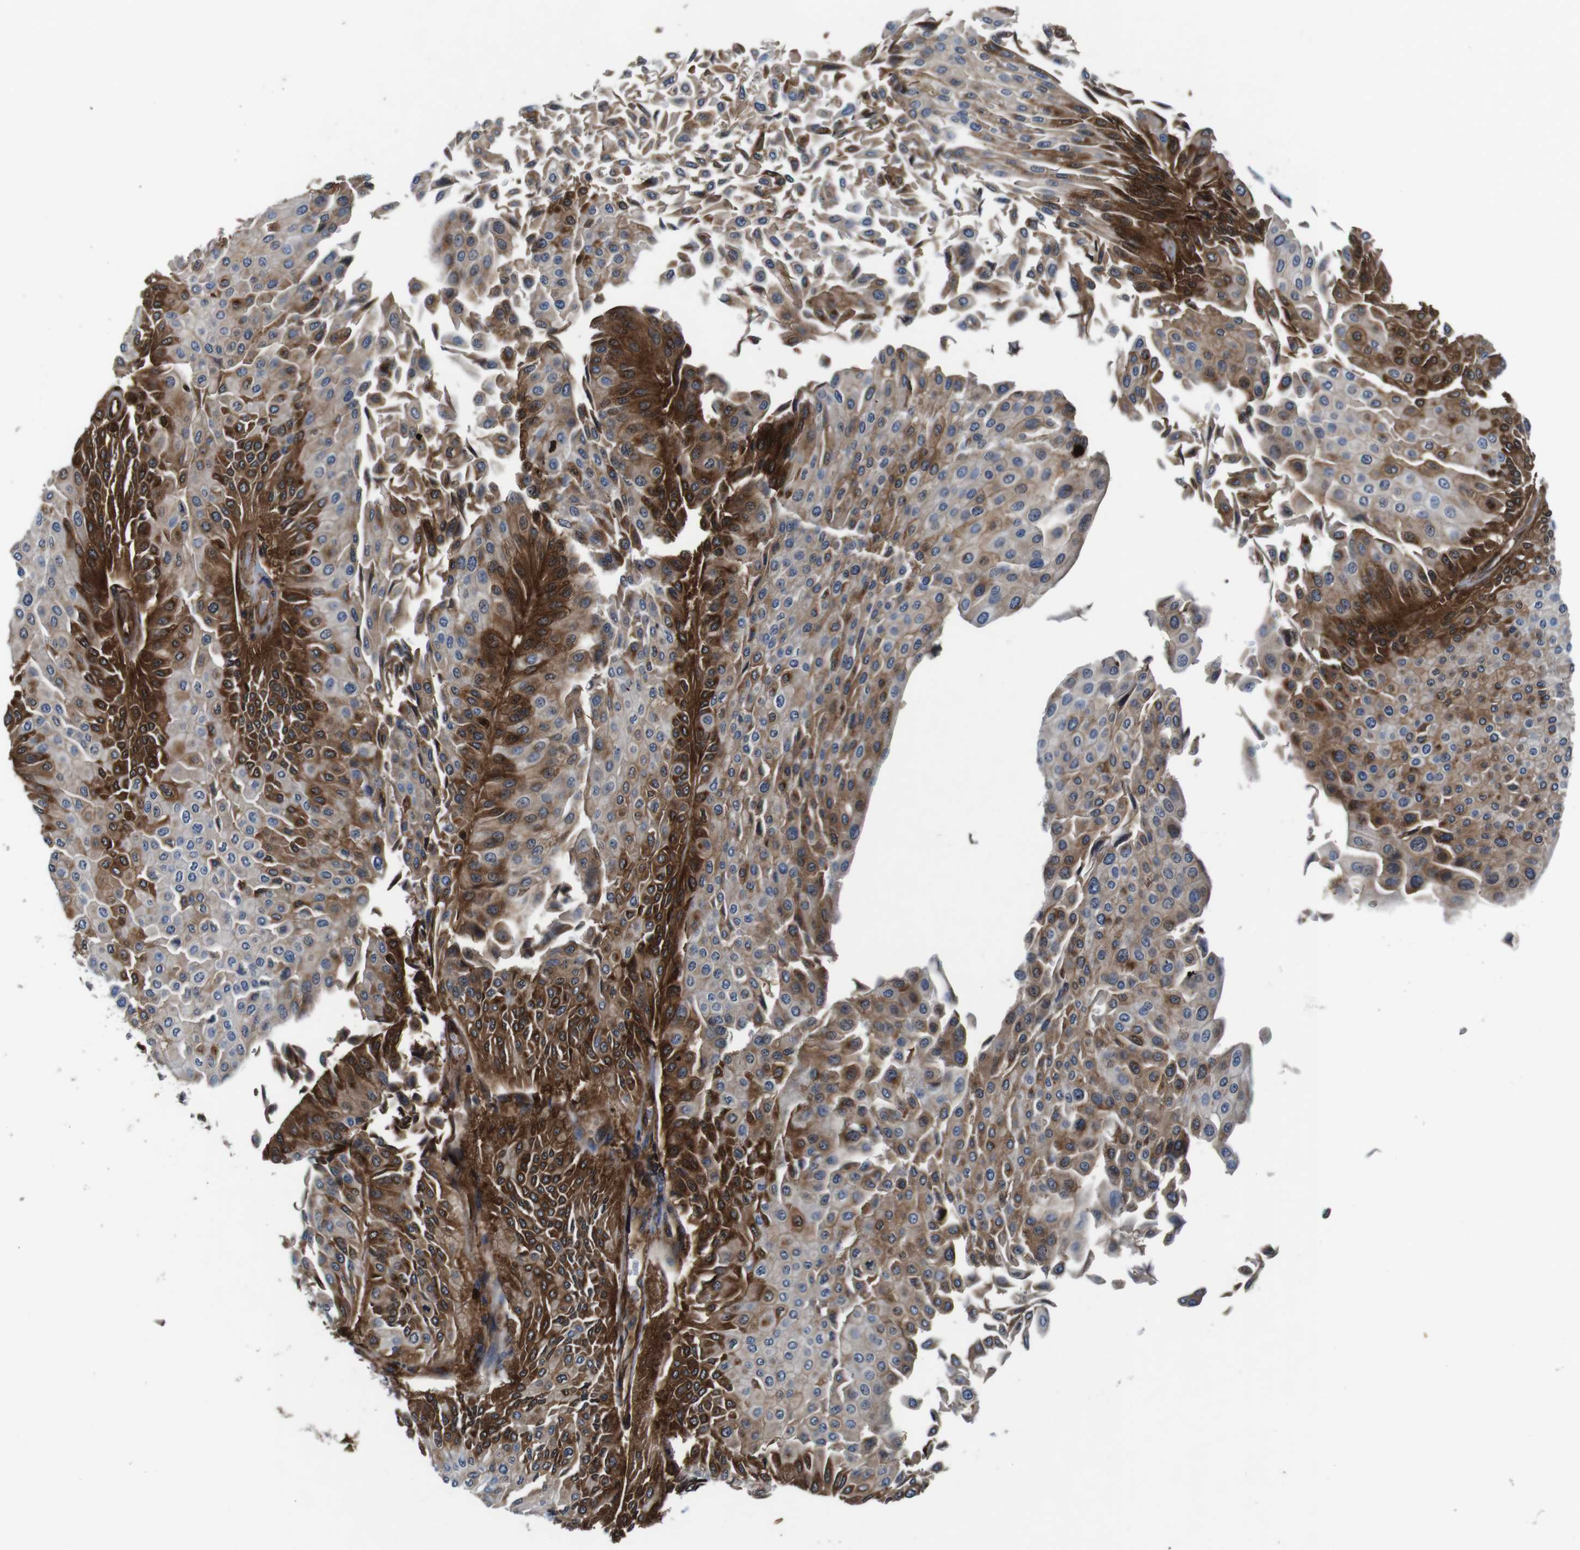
{"staining": {"intensity": "strong", "quantity": "25%-75%", "location": "cytoplasmic/membranous,nuclear"}, "tissue": "urothelial cancer", "cell_type": "Tumor cells", "image_type": "cancer", "snomed": [{"axis": "morphology", "description": "Urothelial carcinoma, Low grade"}, {"axis": "topography", "description": "Urinary bladder"}], "caption": "Tumor cells display high levels of strong cytoplasmic/membranous and nuclear staining in approximately 25%-75% of cells in urothelial cancer.", "gene": "ANXA1", "patient": {"sex": "male", "age": 67}}